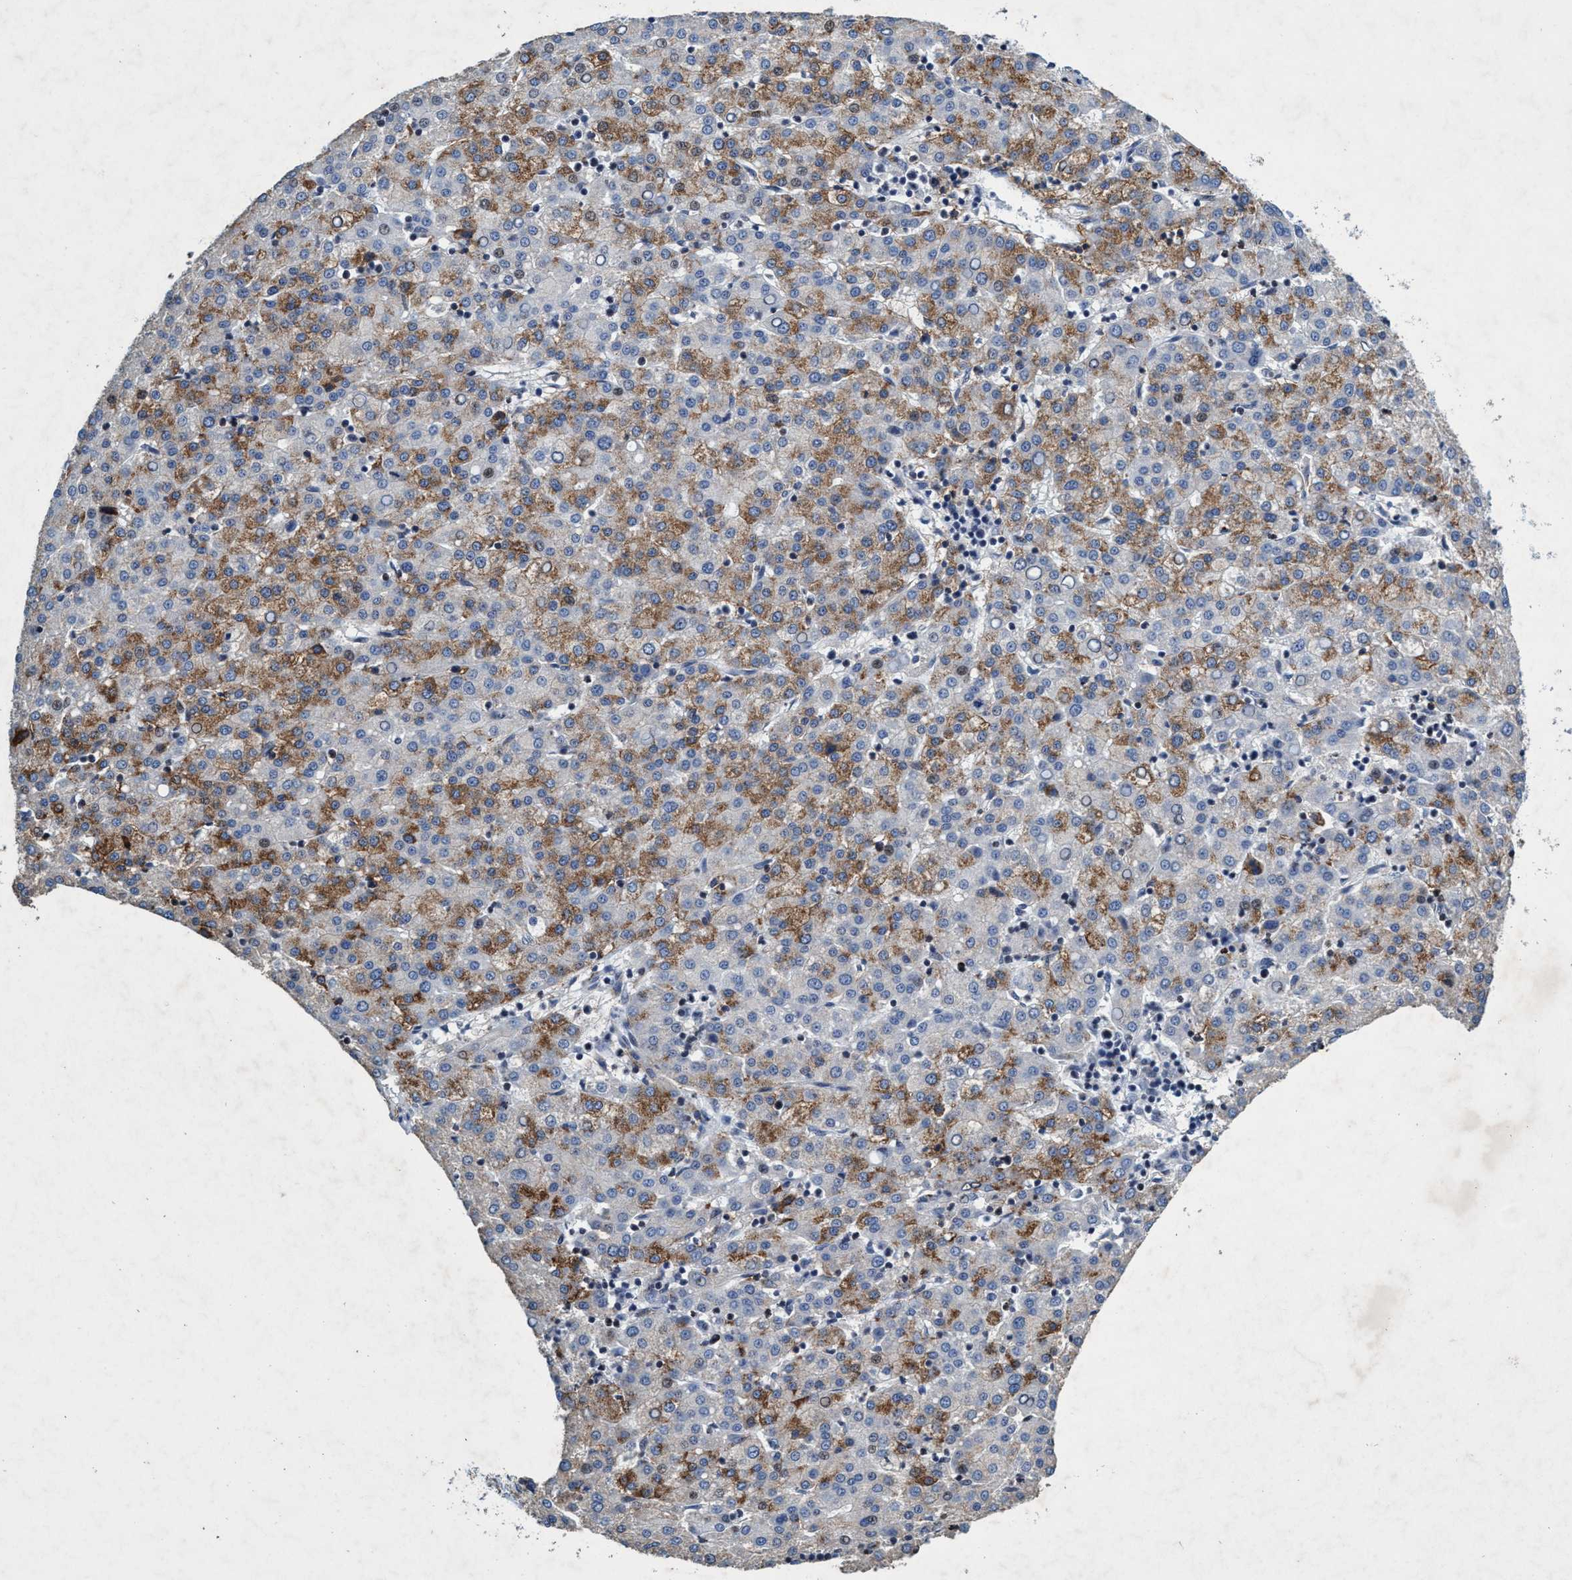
{"staining": {"intensity": "moderate", "quantity": ">75%", "location": "cytoplasmic/membranous"}, "tissue": "liver cancer", "cell_type": "Tumor cells", "image_type": "cancer", "snomed": [{"axis": "morphology", "description": "Carcinoma, Hepatocellular, NOS"}, {"axis": "topography", "description": "Liver"}], "caption": "IHC of liver hepatocellular carcinoma reveals medium levels of moderate cytoplasmic/membranous expression in about >75% of tumor cells.", "gene": "GRB14", "patient": {"sex": "female", "age": 58}}